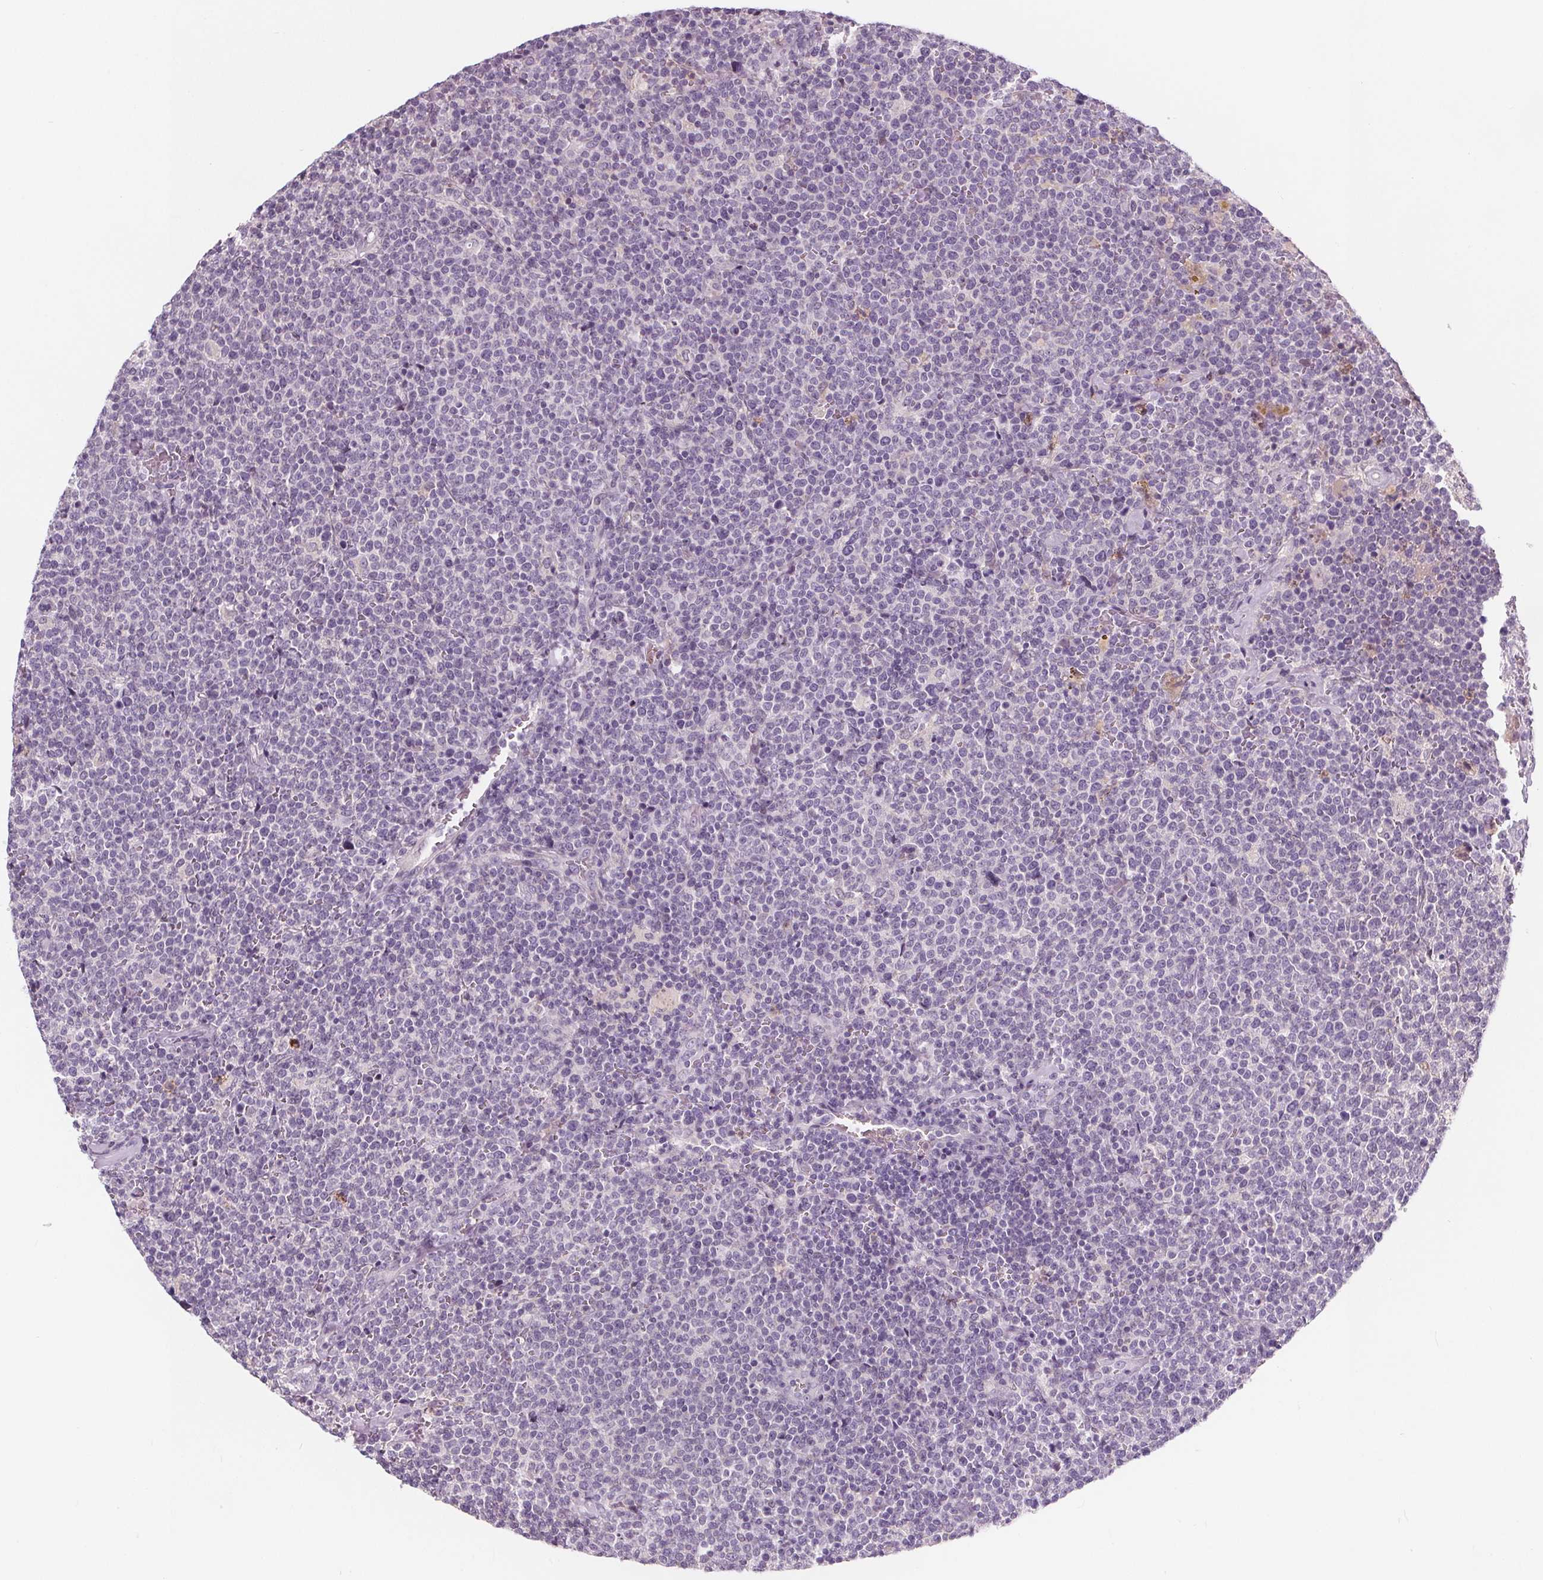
{"staining": {"intensity": "negative", "quantity": "none", "location": "none"}, "tissue": "lymphoma", "cell_type": "Tumor cells", "image_type": "cancer", "snomed": [{"axis": "morphology", "description": "Malignant lymphoma, non-Hodgkin's type, High grade"}, {"axis": "topography", "description": "Lymph node"}], "caption": "Tumor cells are negative for protein expression in human malignant lymphoma, non-Hodgkin's type (high-grade).", "gene": "HAAO", "patient": {"sex": "male", "age": 61}}